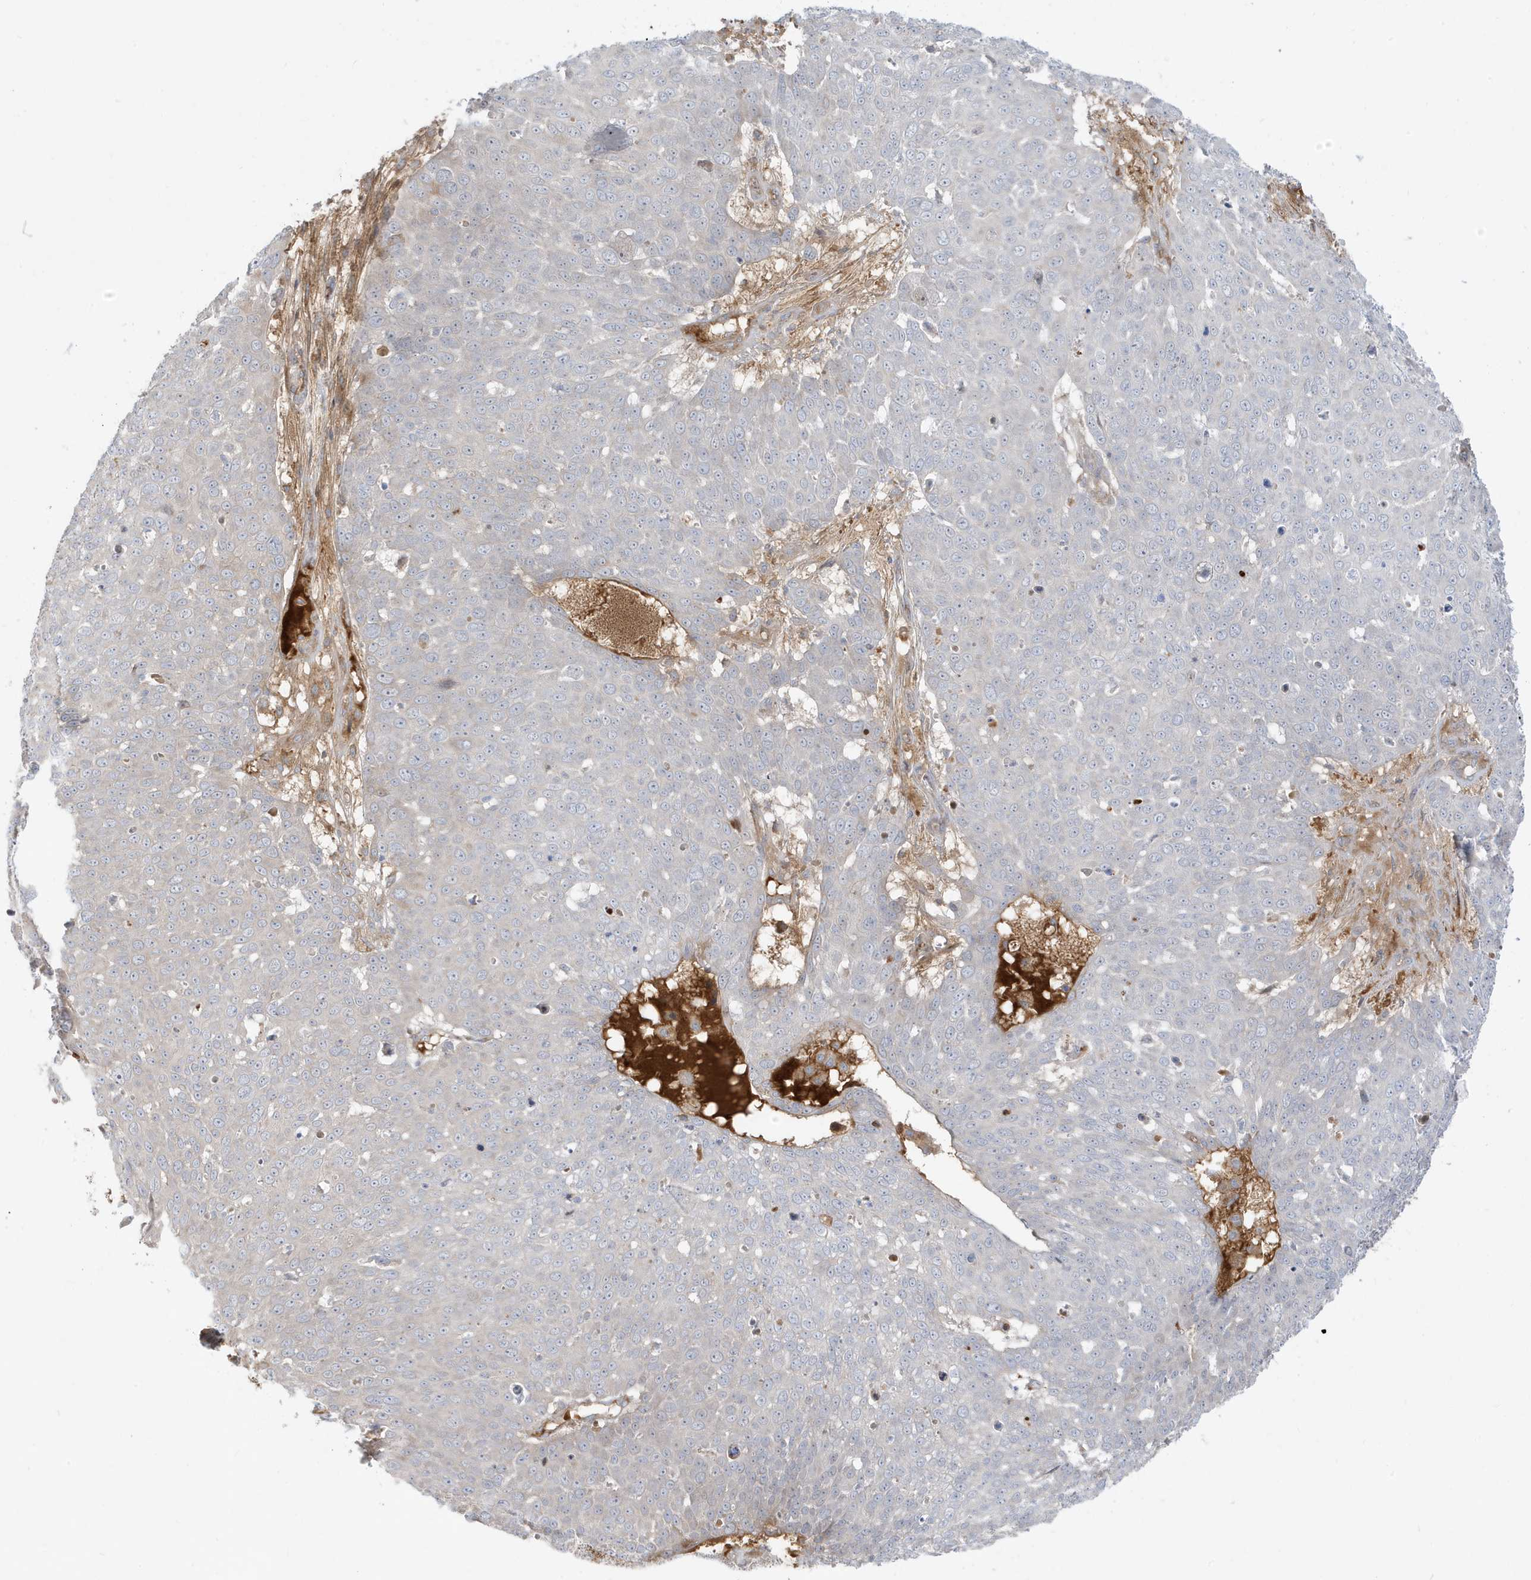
{"staining": {"intensity": "negative", "quantity": "none", "location": "none"}, "tissue": "skin cancer", "cell_type": "Tumor cells", "image_type": "cancer", "snomed": [{"axis": "morphology", "description": "Squamous cell carcinoma, NOS"}, {"axis": "topography", "description": "Skin"}], "caption": "A micrograph of human skin cancer (squamous cell carcinoma) is negative for staining in tumor cells.", "gene": "IFT57", "patient": {"sex": "male", "age": 71}}